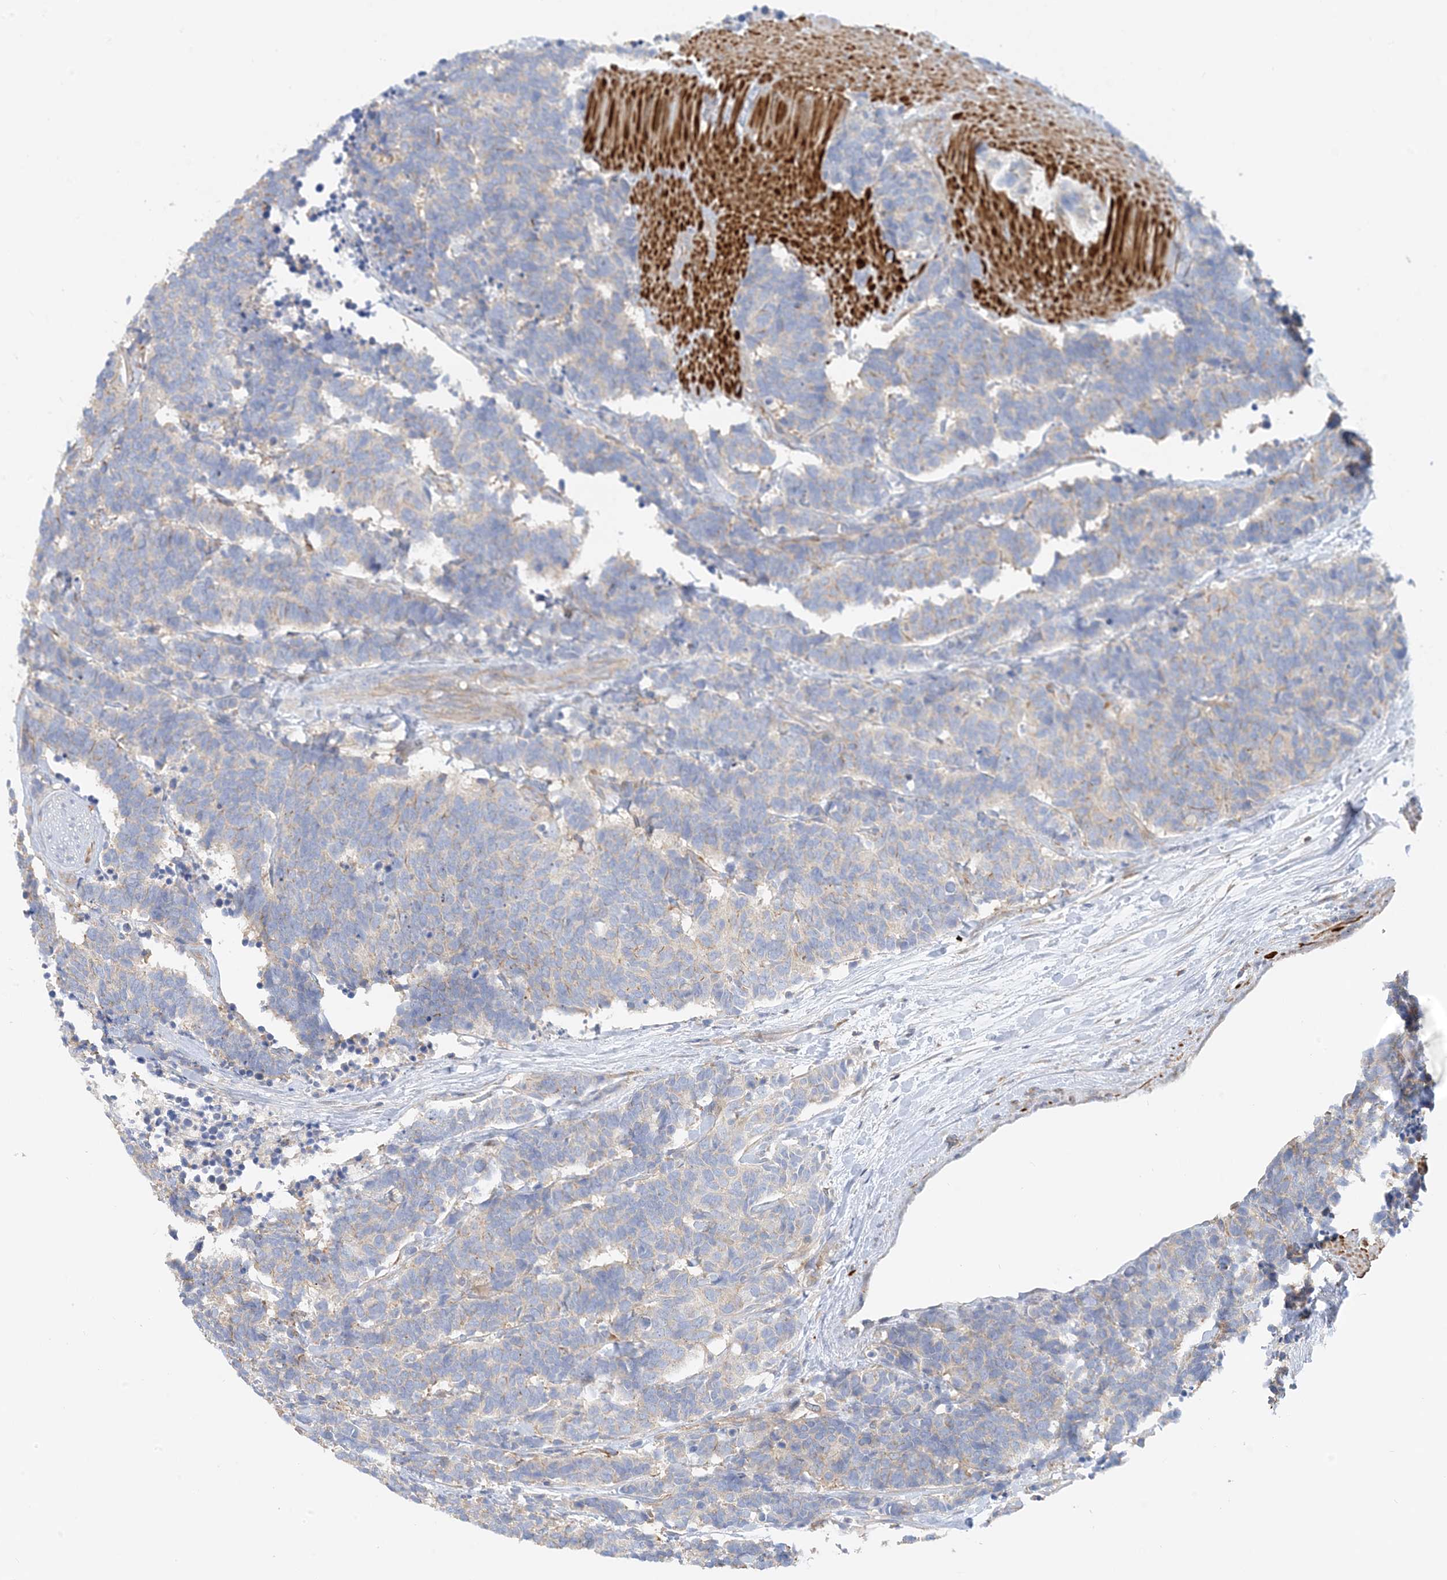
{"staining": {"intensity": "negative", "quantity": "none", "location": "none"}, "tissue": "carcinoid", "cell_type": "Tumor cells", "image_type": "cancer", "snomed": [{"axis": "morphology", "description": "Carcinoma, NOS"}, {"axis": "morphology", "description": "Carcinoid, malignant, NOS"}, {"axis": "topography", "description": "Urinary bladder"}], "caption": "An IHC photomicrograph of carcinoid is shown. There is no staining in tumor cells of carcinoid.", "gene": "CALHM5", "patient": {"sex": "male", "age": 57}}